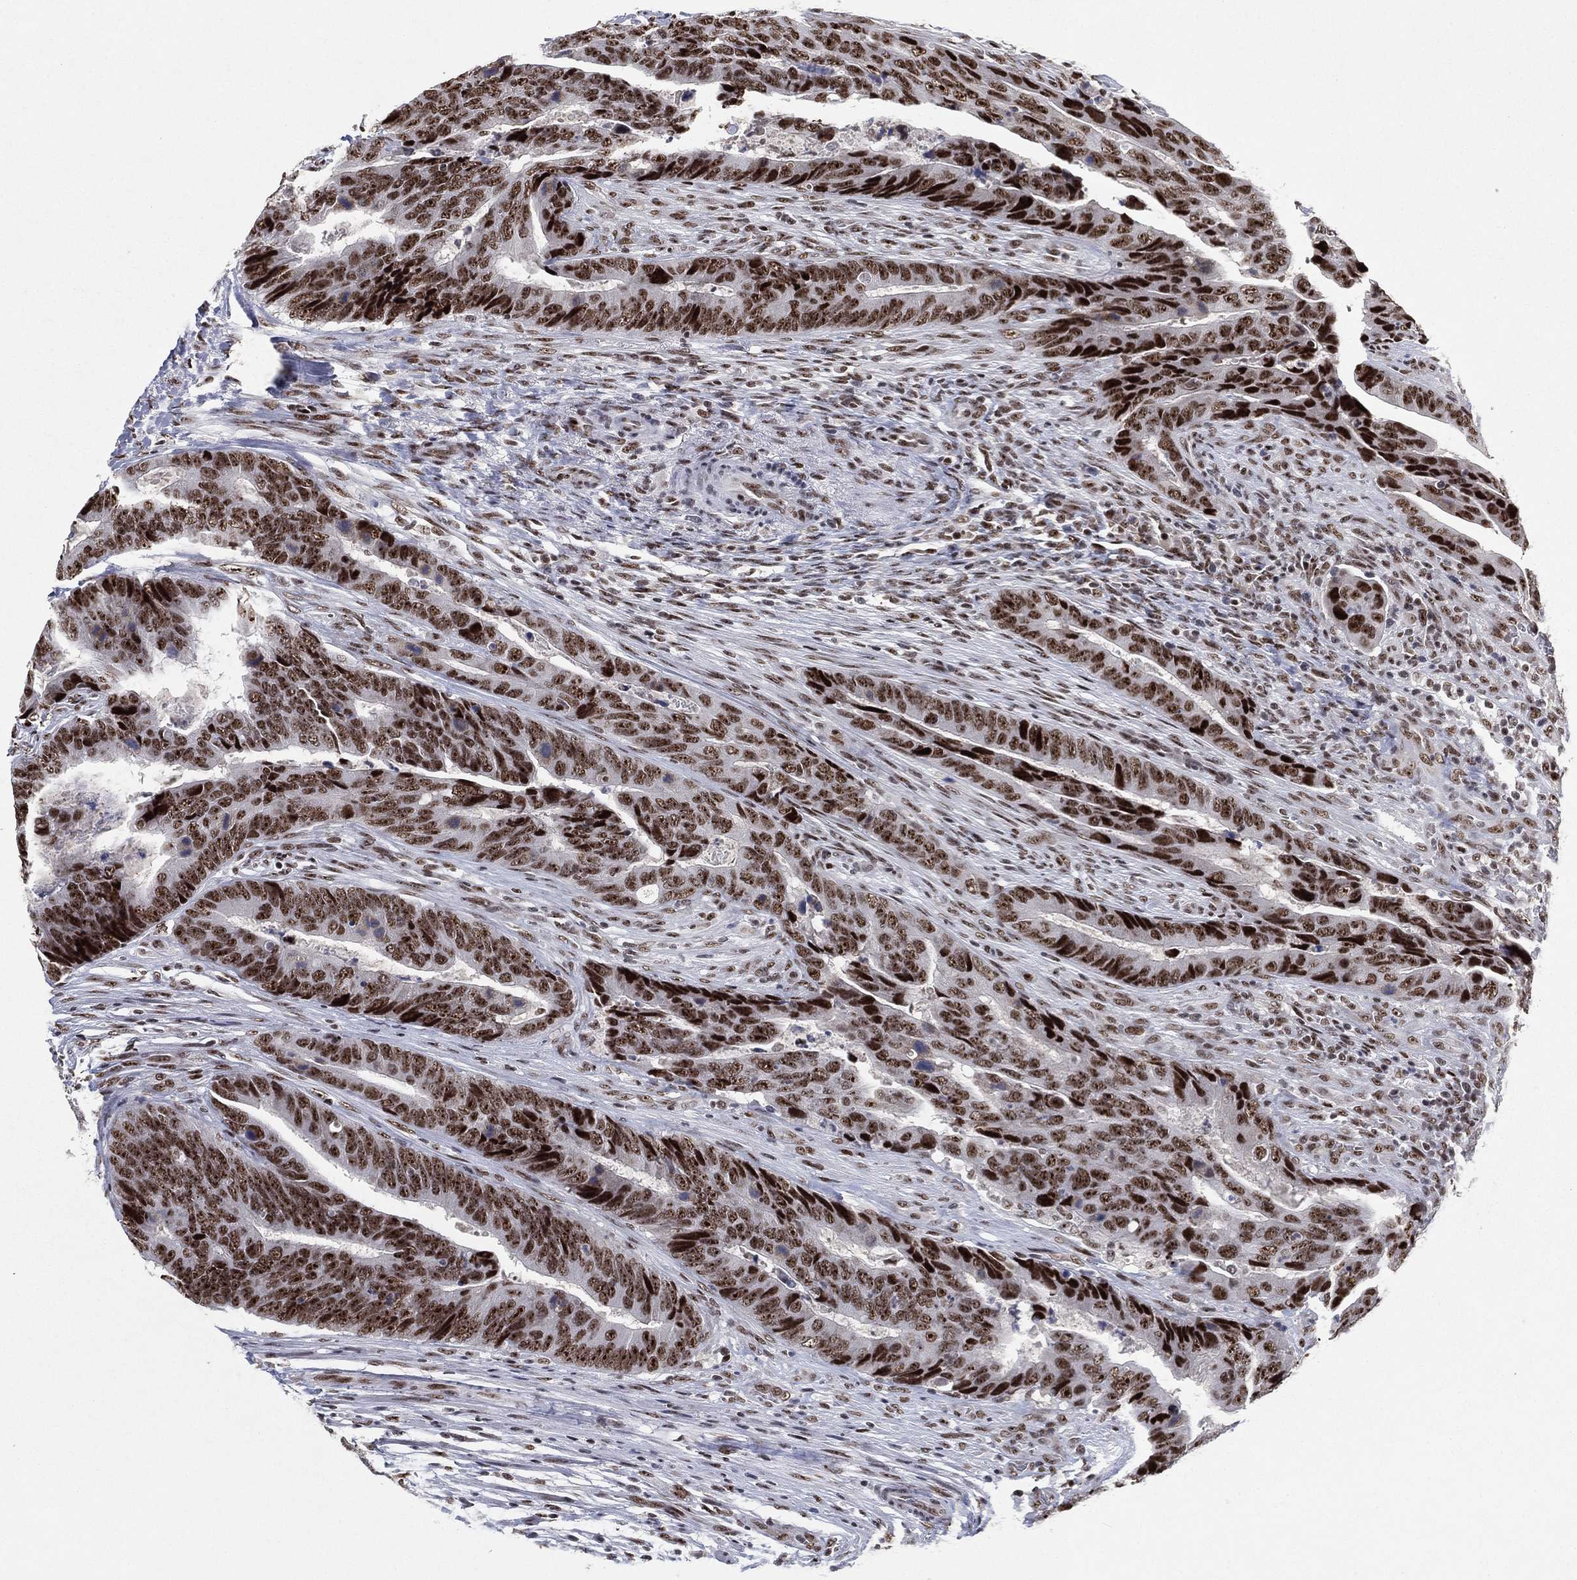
{"staining": {"intensity": "strong", "quantity": ">75%", "location": "nuclear"}, "tissue": "colorectal cancer", "cell_type": "Tumor cells", "image_type": "cancer", "snomed": [{"axis": "morphology", "description": "Adenocarcinoma, NOS"}, {"axis": "topography", "description": "Colon"}], "caption": "A brown stain labels strong nuclear expression of a protein in colorectal cancer (adenocarcinoma) tumor cells.", "gene": "DDX27", "patient": {"sex": "female", "age": 56}}